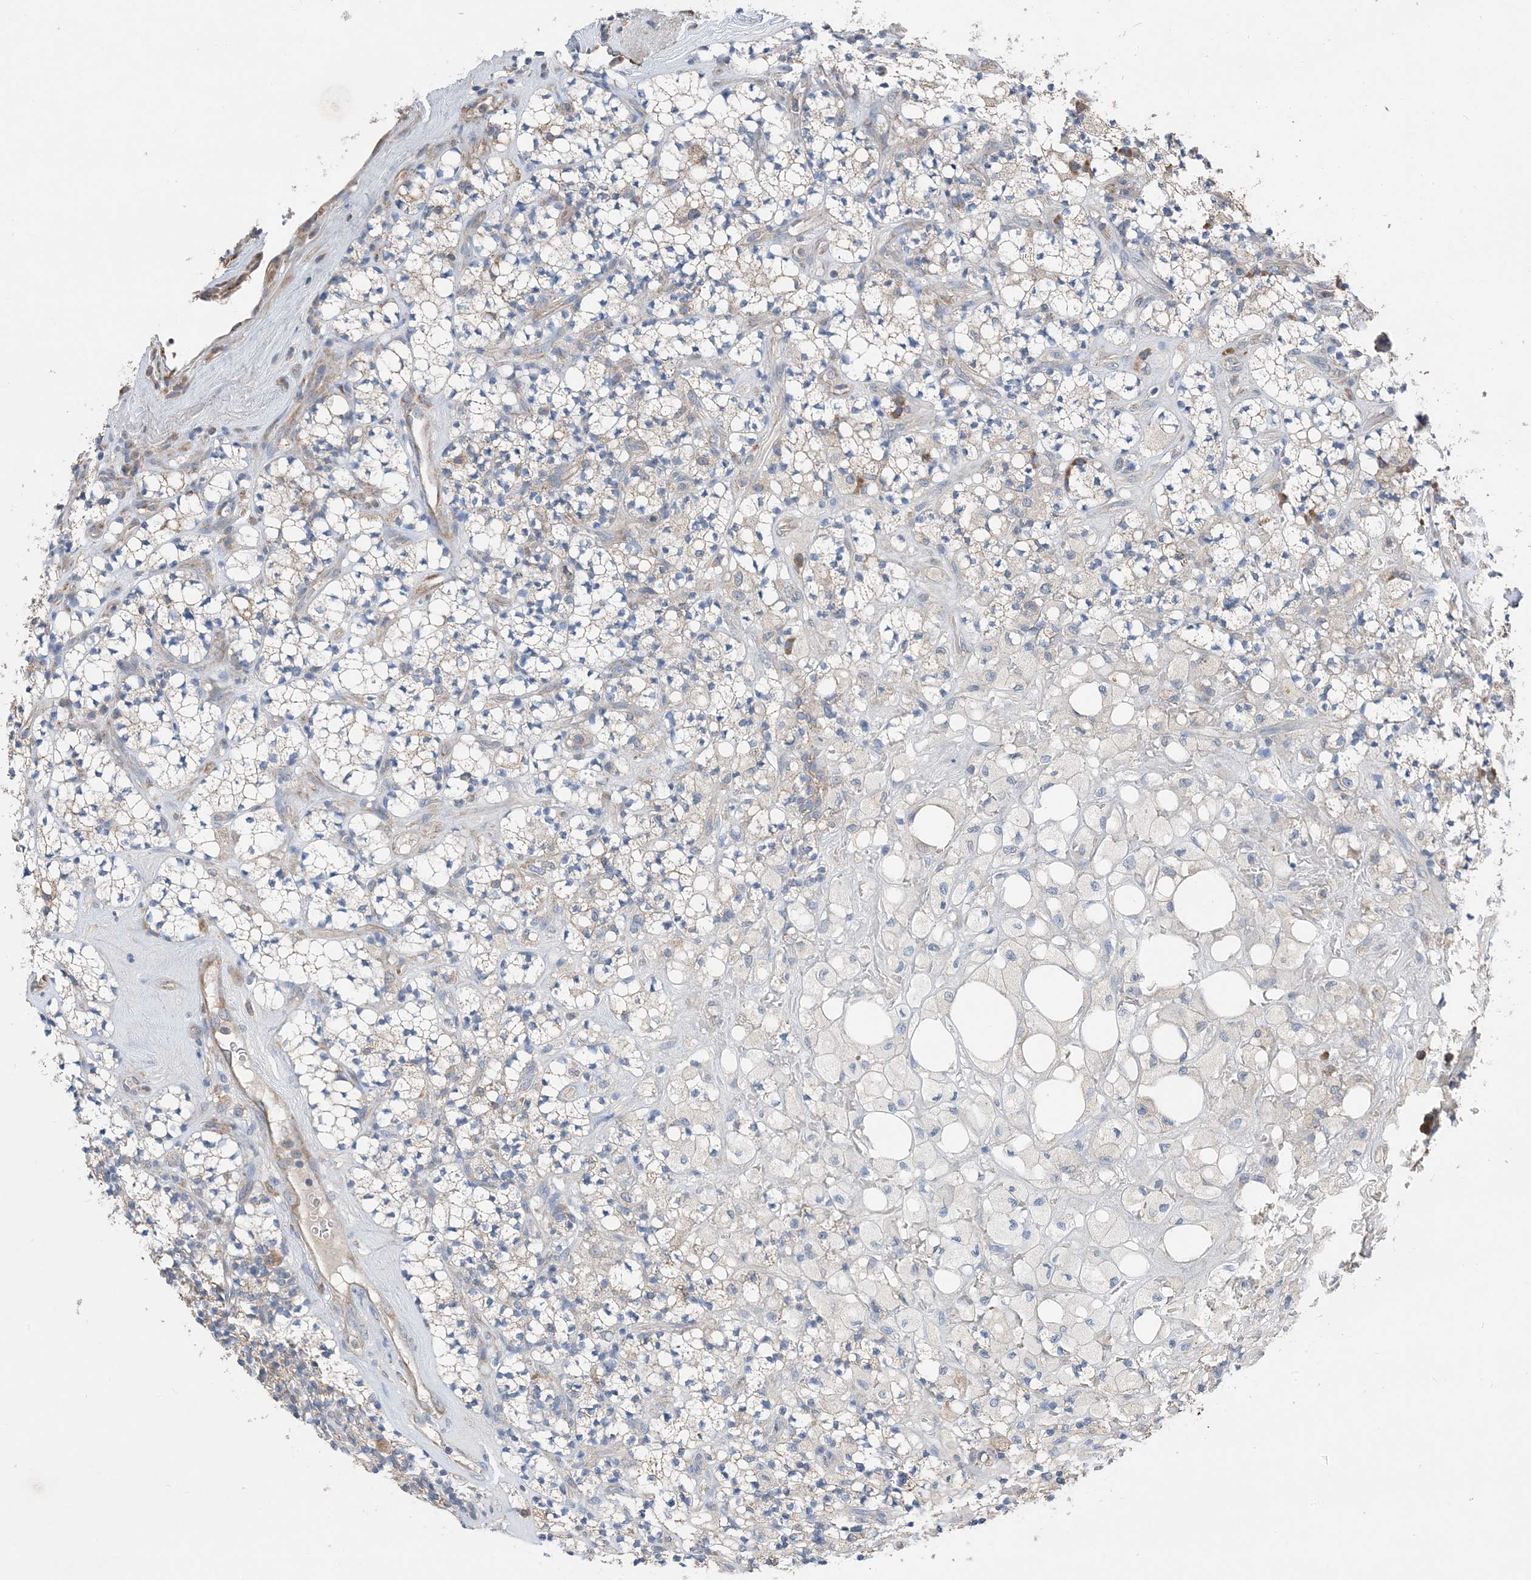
{"staining": {"intensity": "moderate", "quantity": "<25%", "location": "cytoplasmic/membranous"}, "tissue": "renal cancer", "cell_type": "Tumor cells", "image_type": "cancer", "snomed": [{"axis": "morphology", "description": "Adenocarcinoma, NOS"}, {"axis": "topography", "description": "Kidney"}], "caption": "This histopathology image reveals IHC staining of renal cancer (adenocarcinoma), with low moderate cytoplasmic/membranous positivity in approximately <25% of tumor cells.", "gene": "DHX30", "patient": {"sex": "male", "age": 77}}